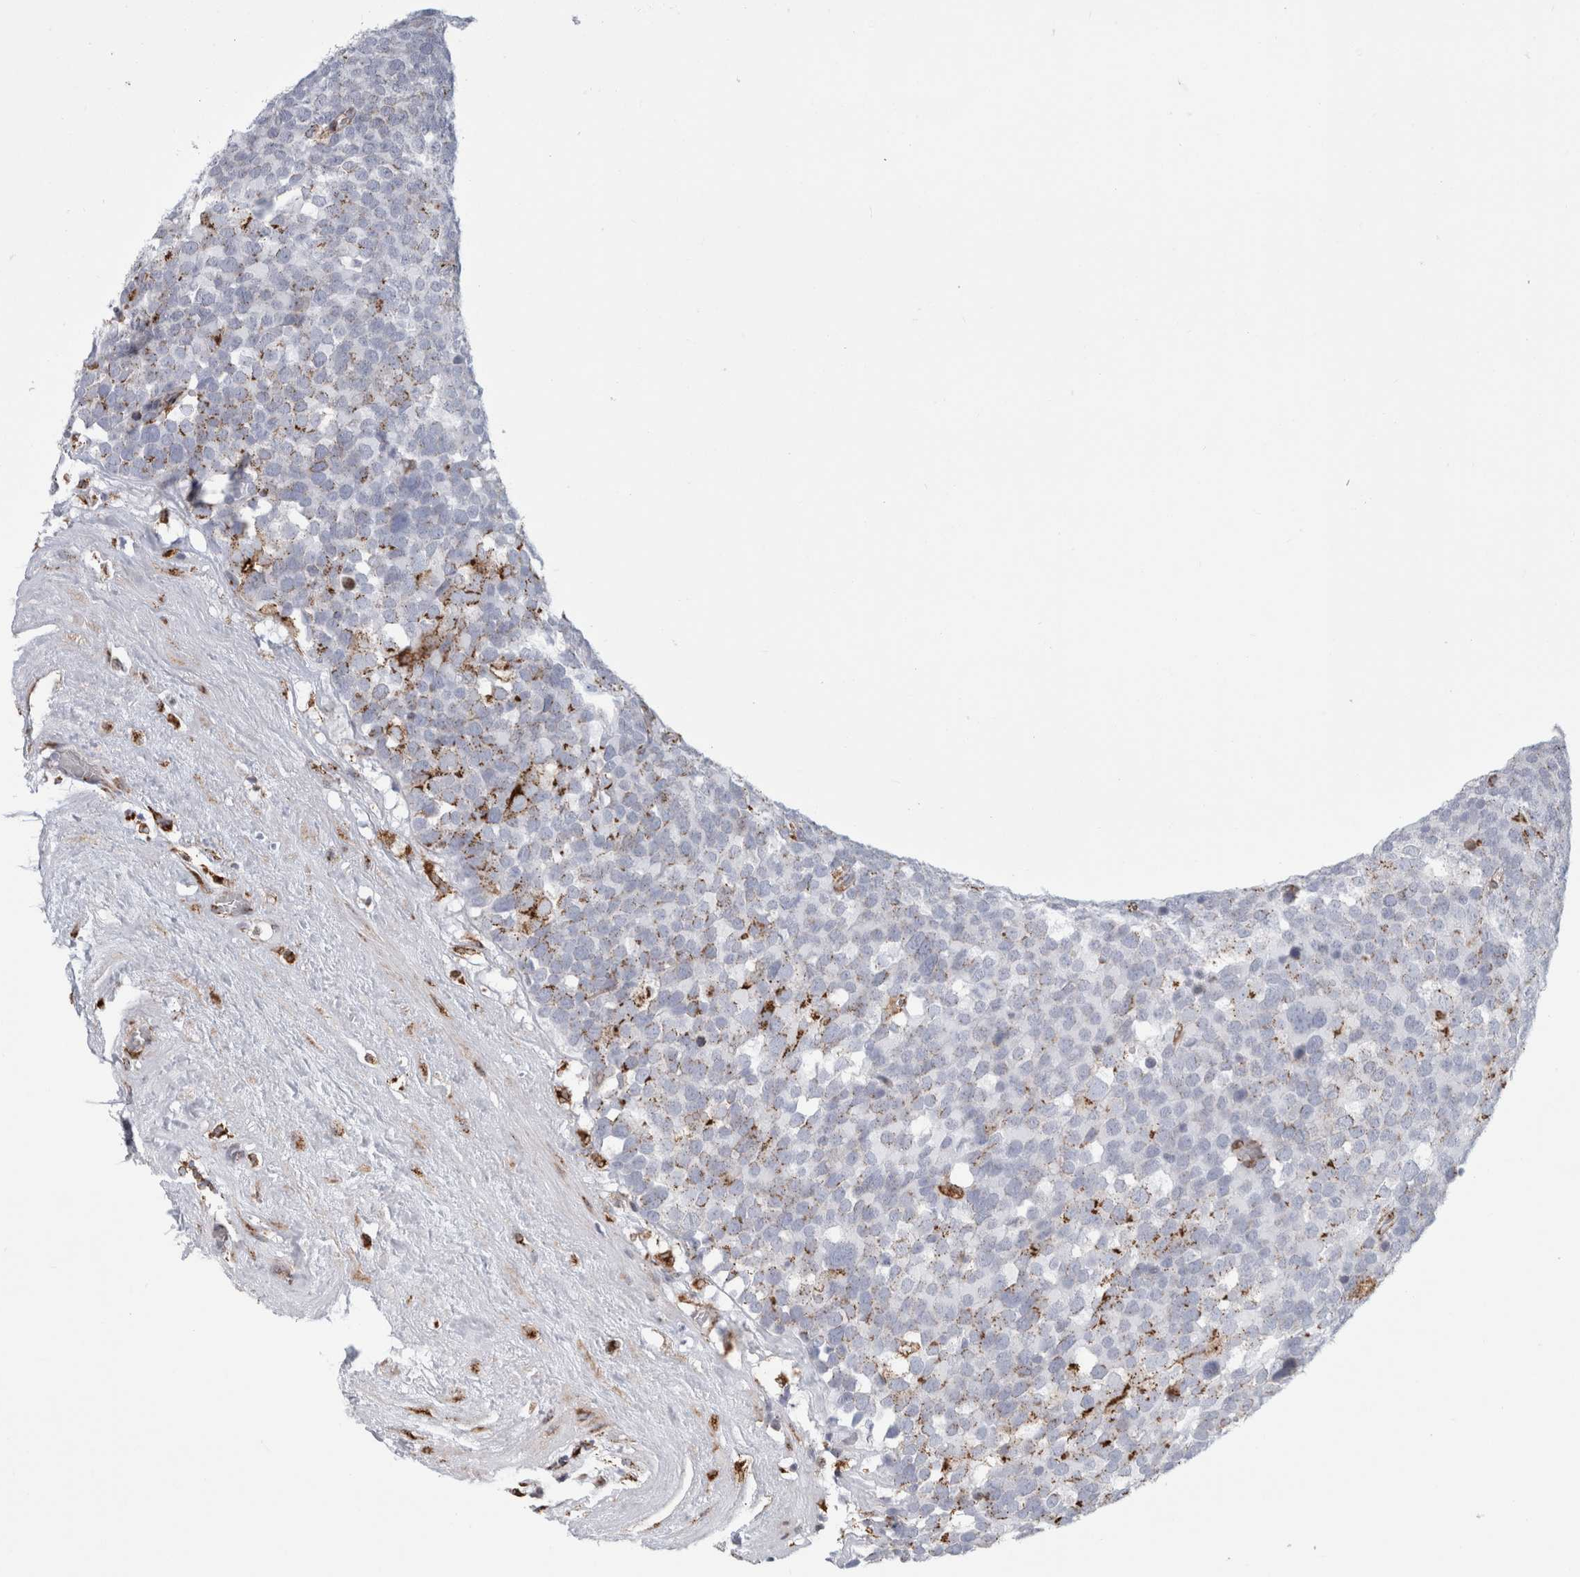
{"staining": {"intensity": "moderate", "quantity": "<25%", "location": "cytoplasmic/membranous"}, "tissue": "testis cancer", "cell_type": "Tumor cells", "image_type": "cancer", "snomed": [{"axis": "morphology", "description": "Seminoma, NOS"}, {"axis": "topography", "description": "Testis"}], "caption": "A brown stain shows moderate cytoplasmic/membranous expression of a protein in testis cancer (seminoma) tumor cells.", "gene": "MCFD2", "patient": {"sex": "male", "age": 71}}